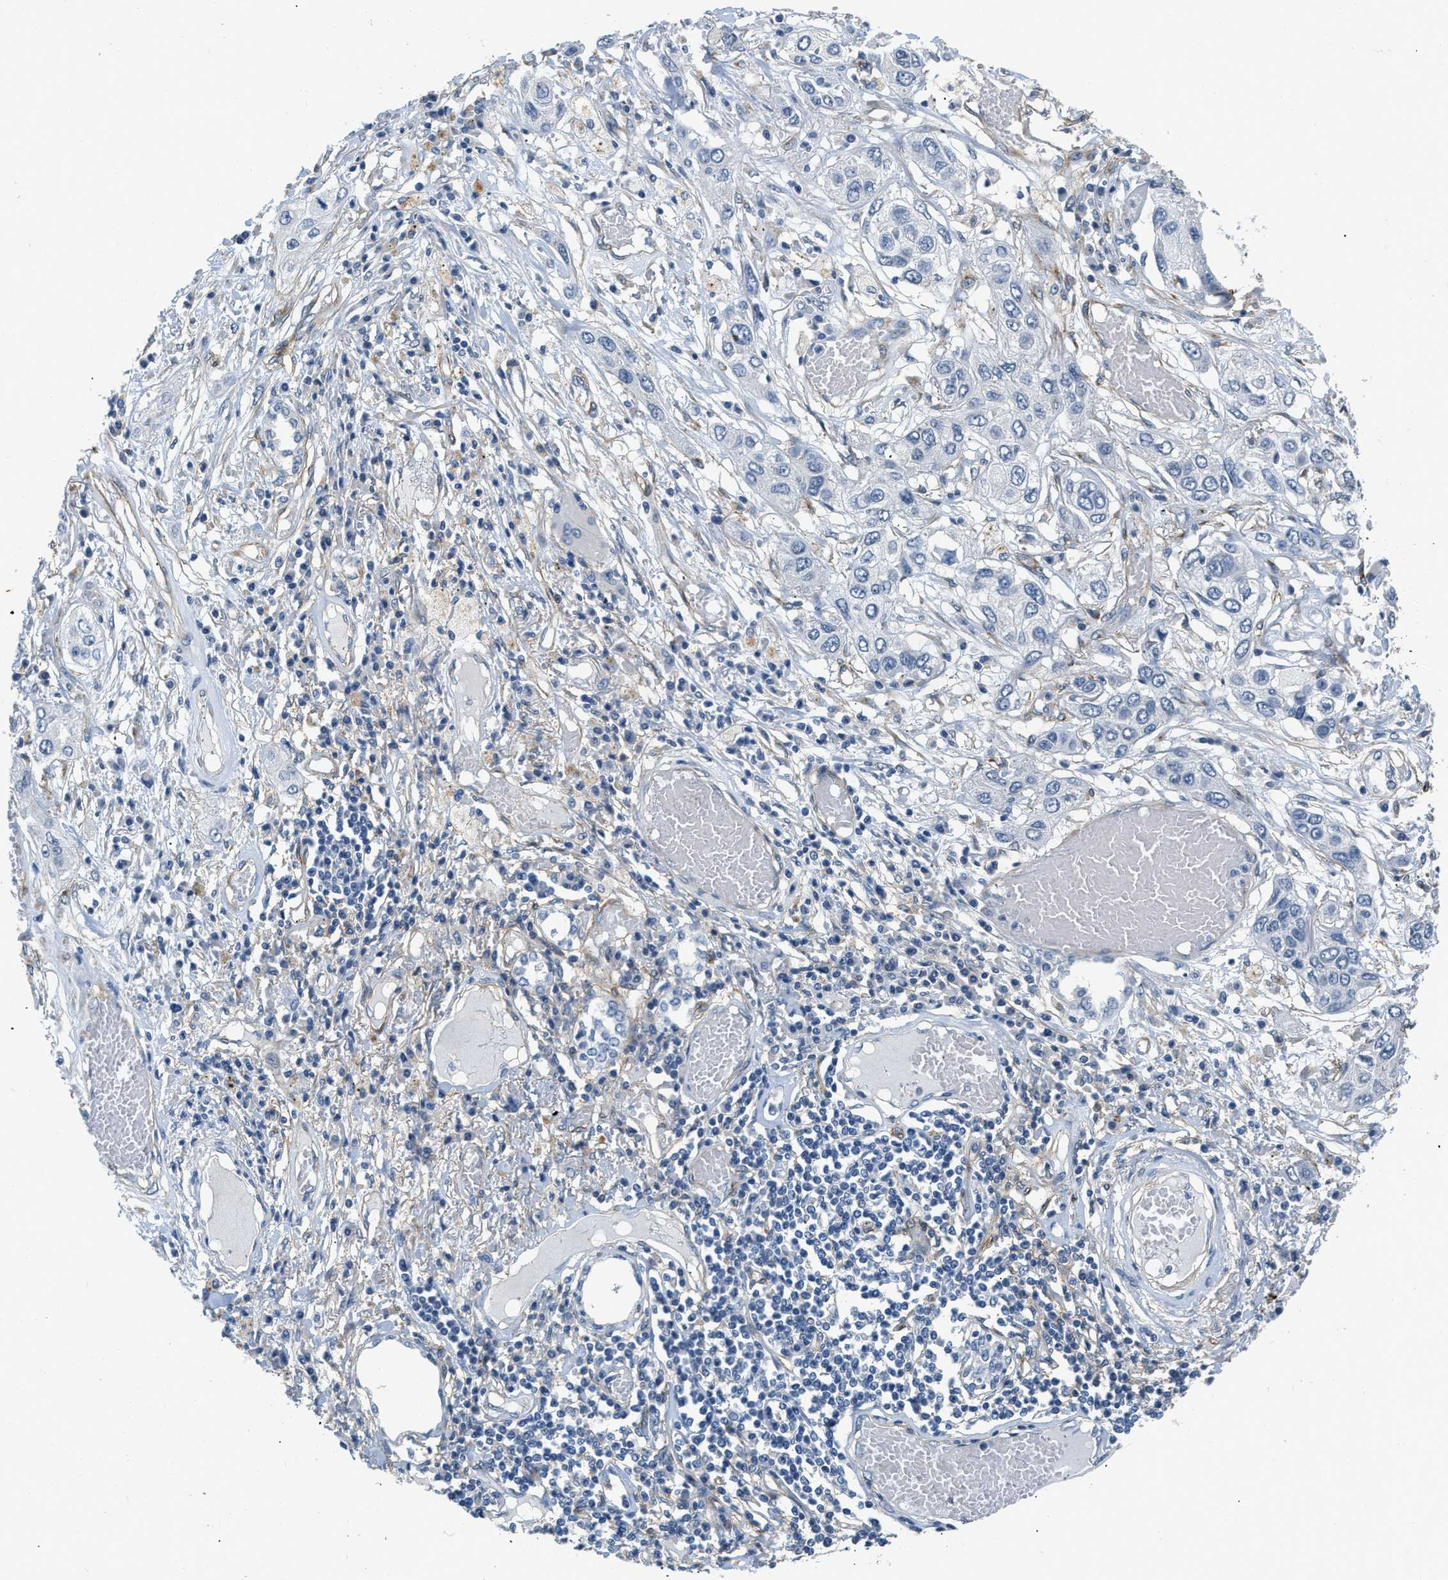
{"staining": {"intensity": "negative", "quantity": "none", "location": "none"}, "tissue": "lung cancer", "cell_type": "Tumor cells", "image_type": "cancer", "snomed": [{"axis": "morphology", "description": "Squamous cell carcinoma, NOS"}, {"axis": "topography", "description": "Lung"}], "caption": "Tumor cells show no significant staining in lung cancer (squamous cell carcinoma). (DAB (3,3'-diaminobenzidine) immunohistochemistry, high magnification).", "gene": "PDGFRA", "patient": {"sex": "male", "age": 71}}